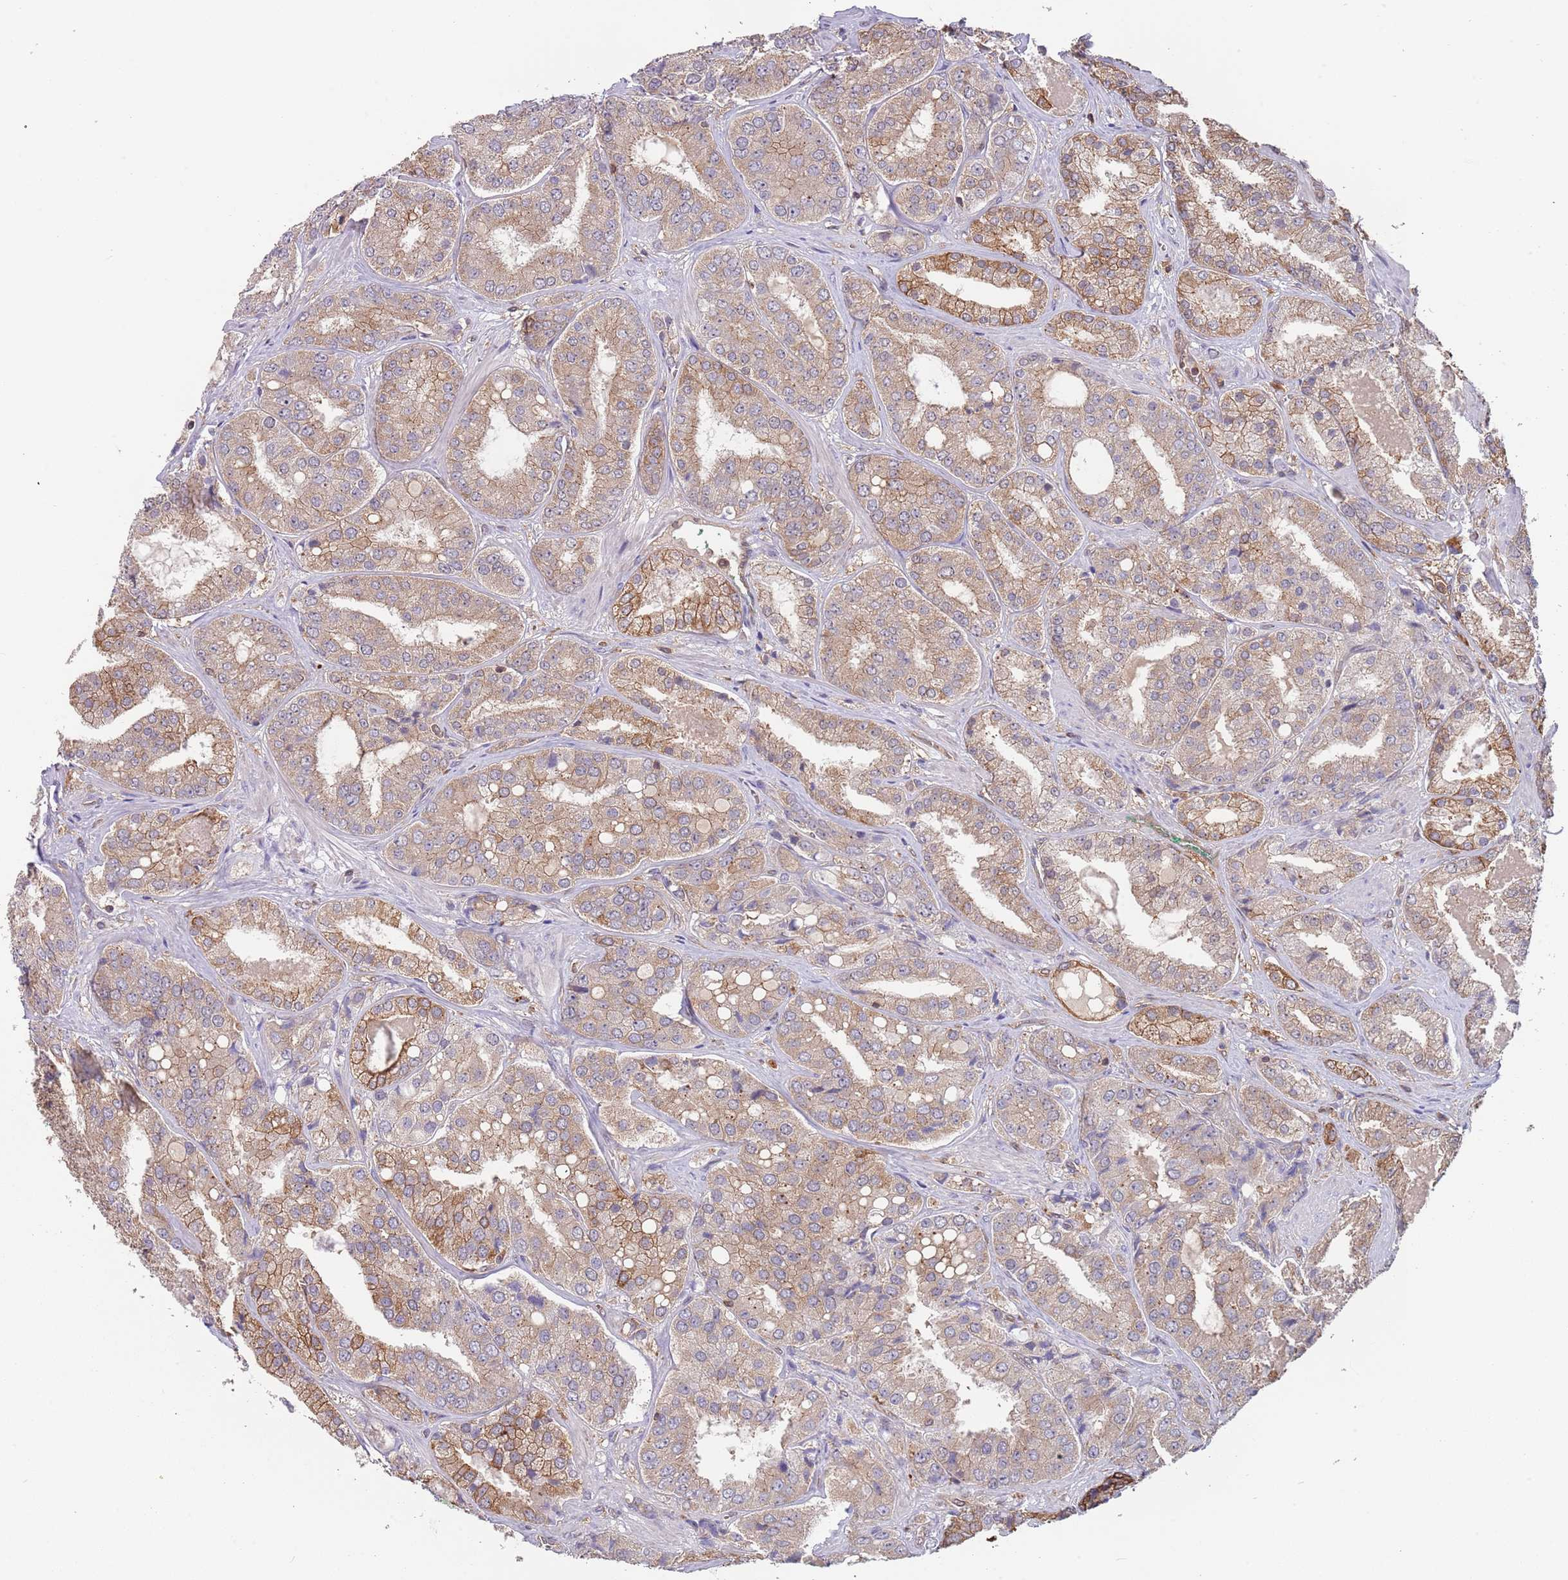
{"staining": {"intensity": "moderate", "quantity": "25%-75%", "location": "cytoplasmic/membranous"}, "tissue": "prostate cancer", "cell_type": "Tumor cells", "image_type": "cancer", "snomed": [{"axis": "morphology", "description": "Adenocarcinoma, High grade"}, {"axis": "topography", "description": "Prostate"}], "caption": "A brown stain highlights moderate cytoplasmic/membranous staining of a protein in prostate cancer (adenocarcinoma (high-grade)) tumor cells.", "gene": "GSDMD", "patient": {"sex": "male", "age": 63}}